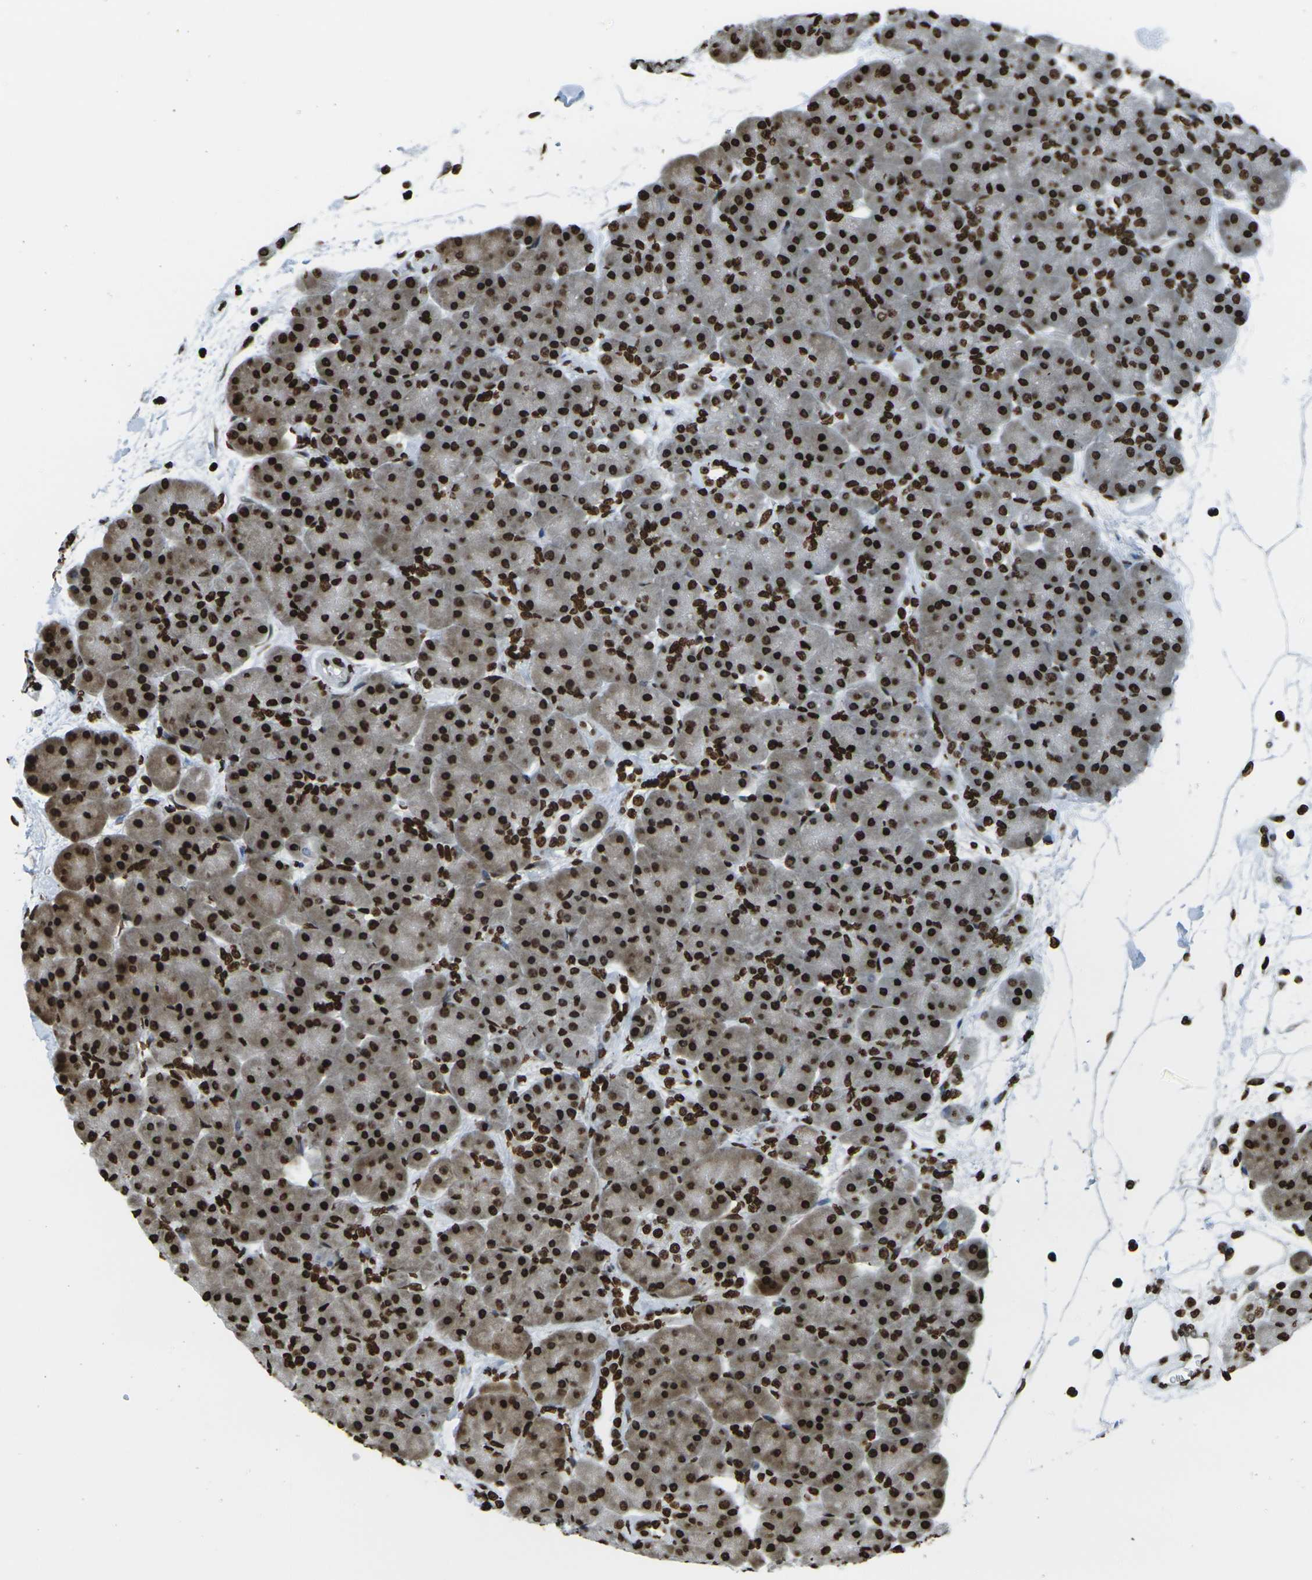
{"staining": {"intensity": "strong", "quantity": ">75%", "location": "cytoplasmic/membranous,nuclear"}, "tissue": "pancreas", "cell_type": "Exocrine glandular cells", "image_type": "normal", "snomed": [{"axis": "morphology", "description": "Normal tissue, NOS"}, {"axis": "topography", "description": "Pancreas"}], "caption": "Strong cytoplasmic/membranous,nuclear expression is identified in about >75% of exocrine glandular cells in normal pancreas. (DAB = brown stain, brightfield microscopy at high magnification).", "gene": "H1", "patient": {"sex": "male", "age": 66}}